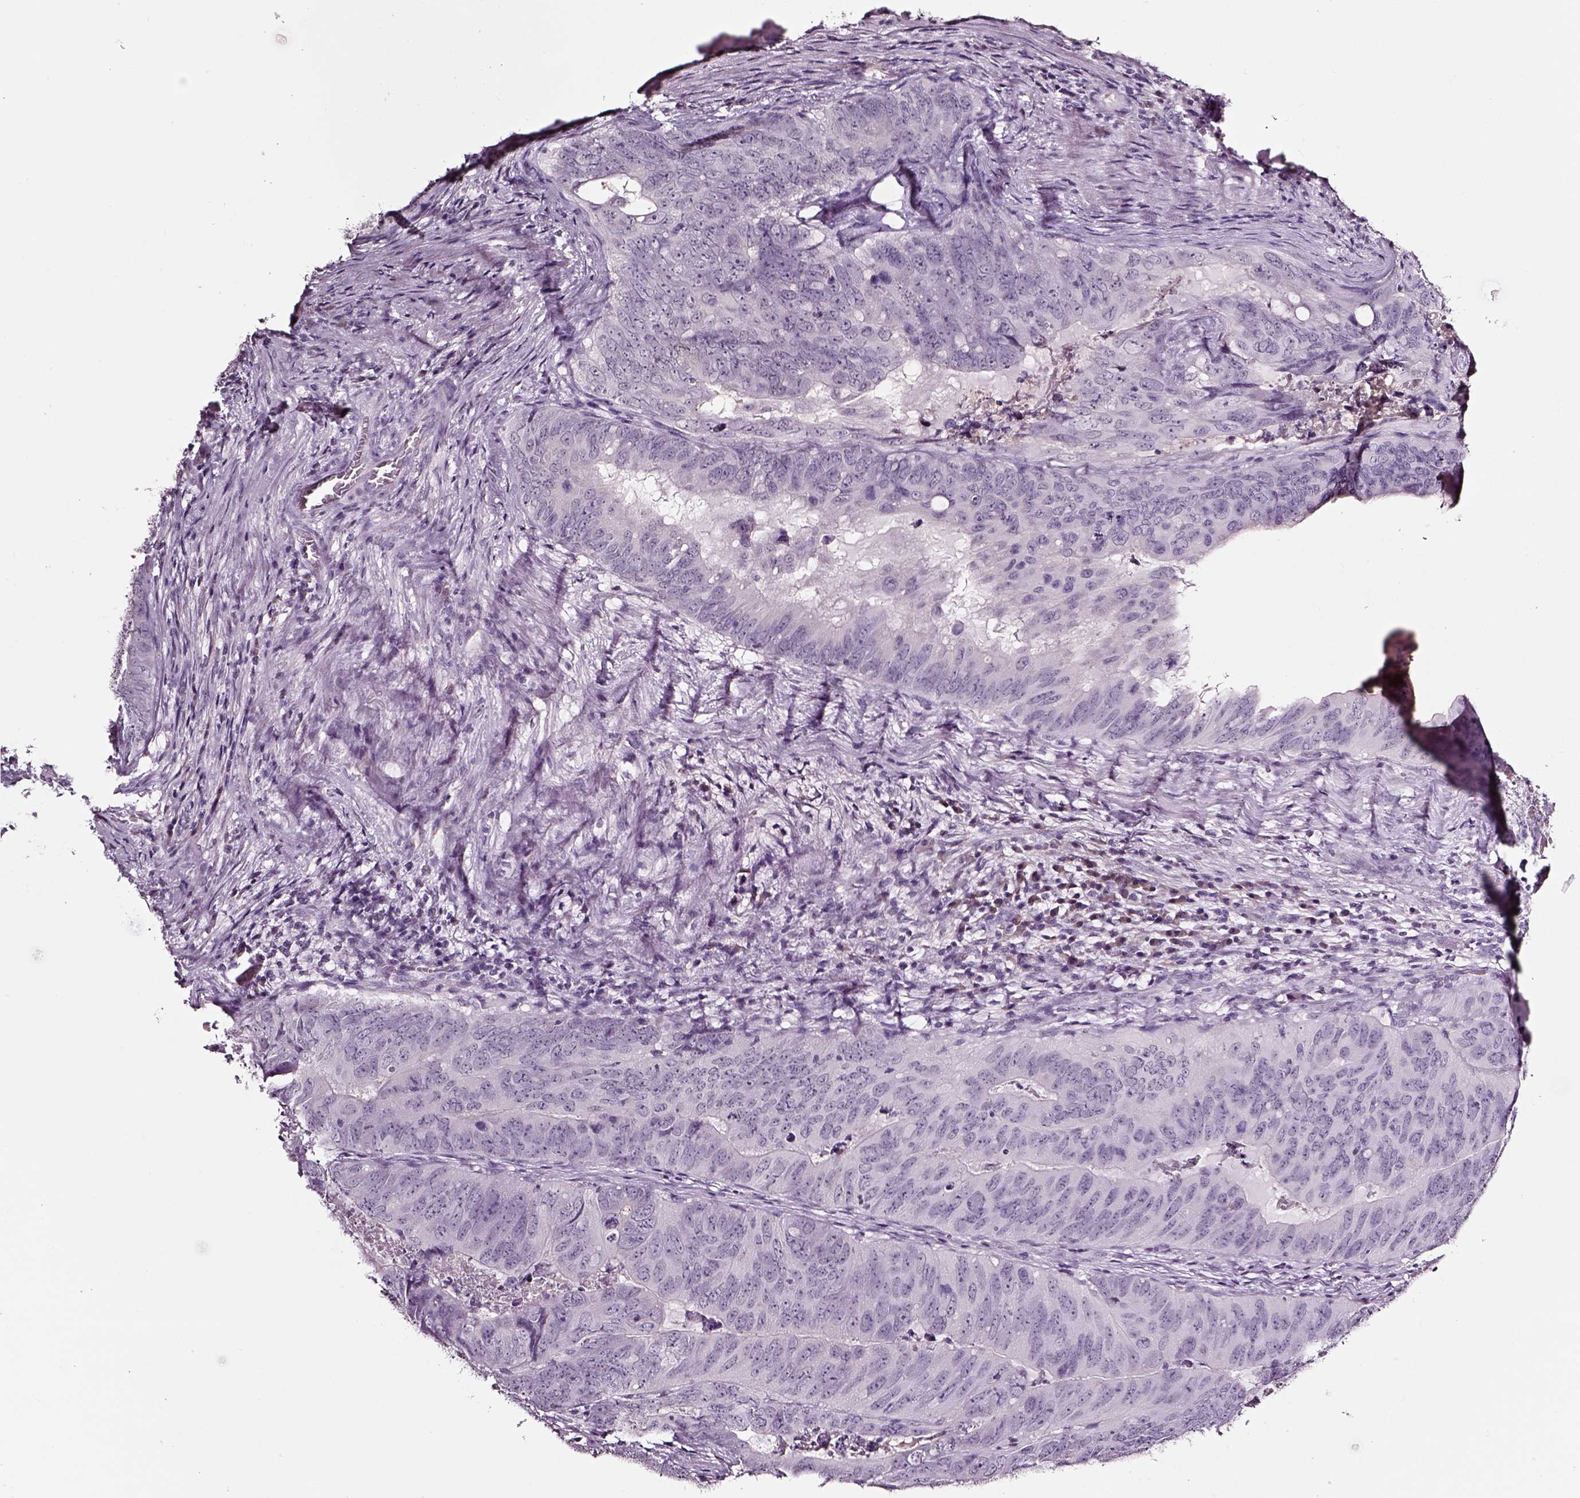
{"staining": {"intensity": "negative", "quantity": "none", "location": "none"}, "tissue": "colorectal cancer", "cell_type": "Tumor cells", "image_type": "cancer", "snomed": [{"axis": "morphology", "description": "Adenocarcinoma, NOS"}, {"axis": "topography", "description": "Colon"}], "caption": "Tumor cells show no significant expression in colorectal cancer (adenocarcinoma). (DAB immunohistochemistry (IHC) visualized using brightfield microscopy, high magnification).", "gene": "SMIM17", "patient": {"sex": "male", "age": 79}}